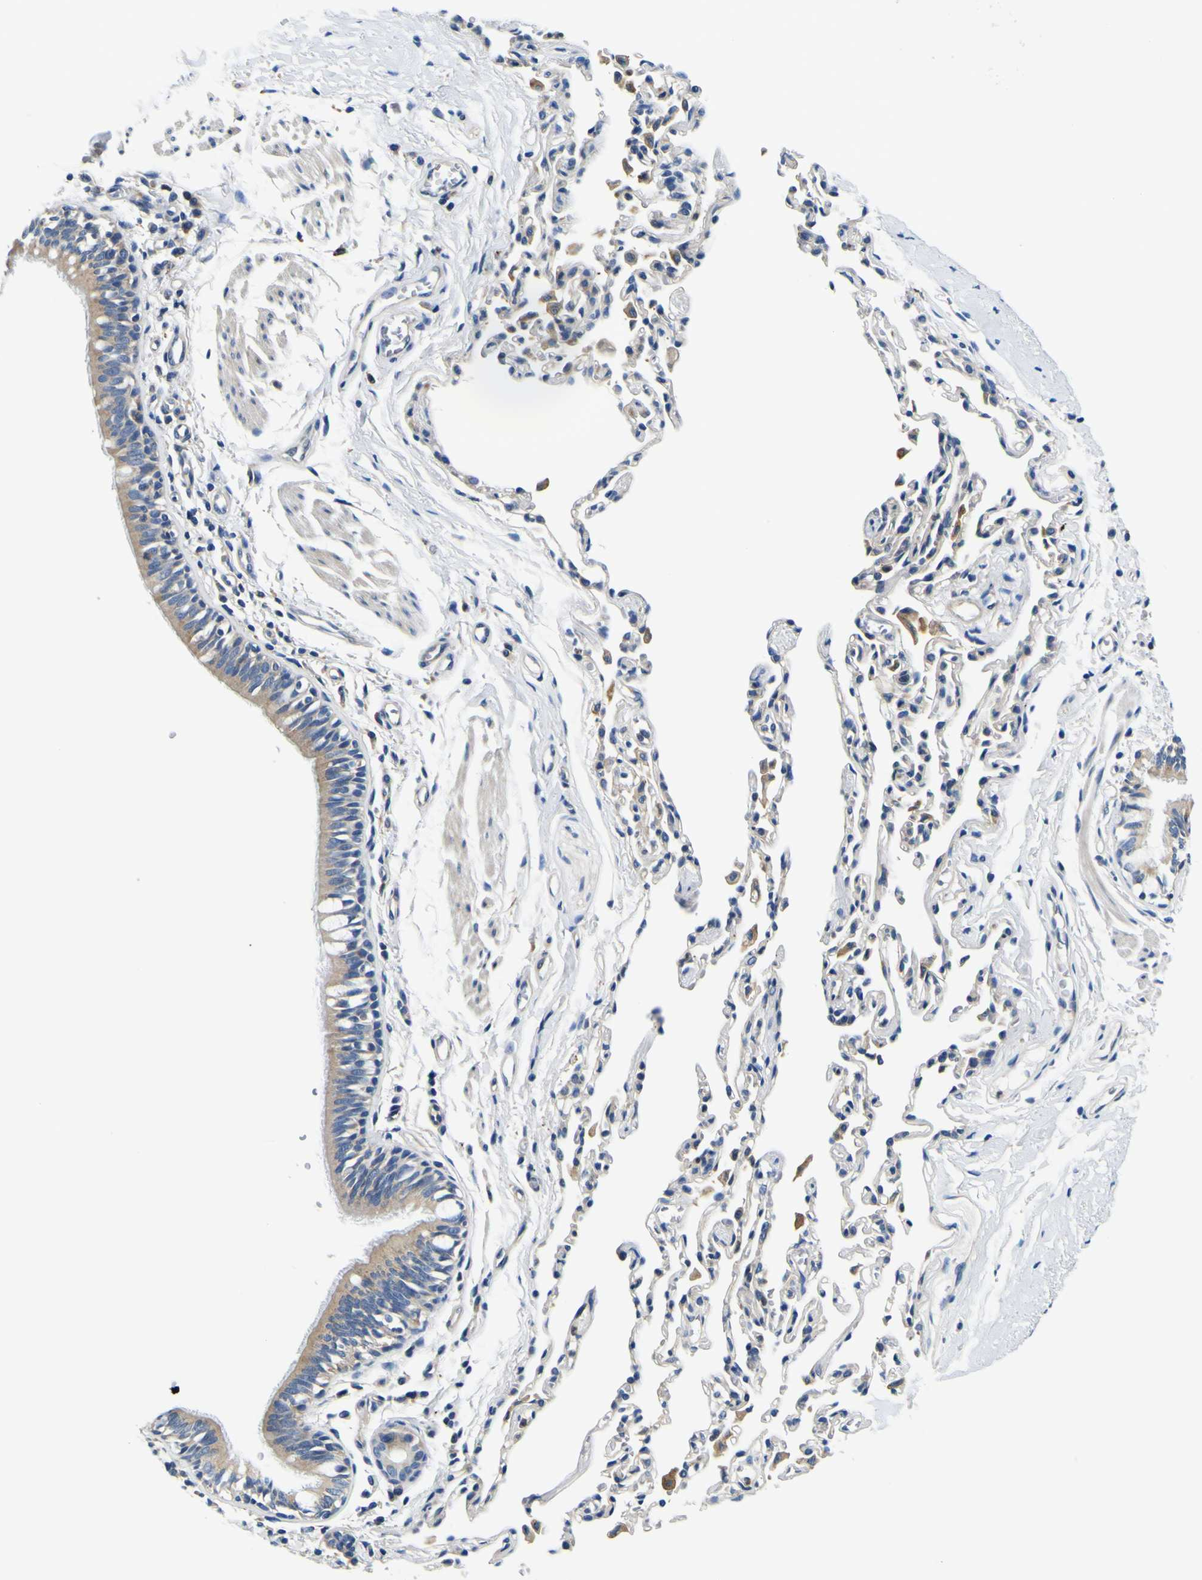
{"staining": {"intensity": "moderate", "quantity": "25%-75%", "location": "cytoplasmic/membranous"}, "tissue": "bronchus", "cell_type": "Respiratory epithelial cells", "image_type": "normal", "snomed": [{"axis": "morphology", "description": "Normal tissue, NOS"}, {"axis": "topography", "description": "Bronchus"}, {"axis": "topography", "description": "Lung"}], "caption": "Immunohistochemistry of normal human bronchus reveals medium levels of moderate cytoplasmic/membranous positivity in approximately 25%-75% of respiratory epithelial cells. The staining was performed using DAB, with brown indicating positive protein expression. Nuclei are stained blue with hematoxylin.", "gene": "CLSTN1", "patient": {"sex": "male", "age": 64}}